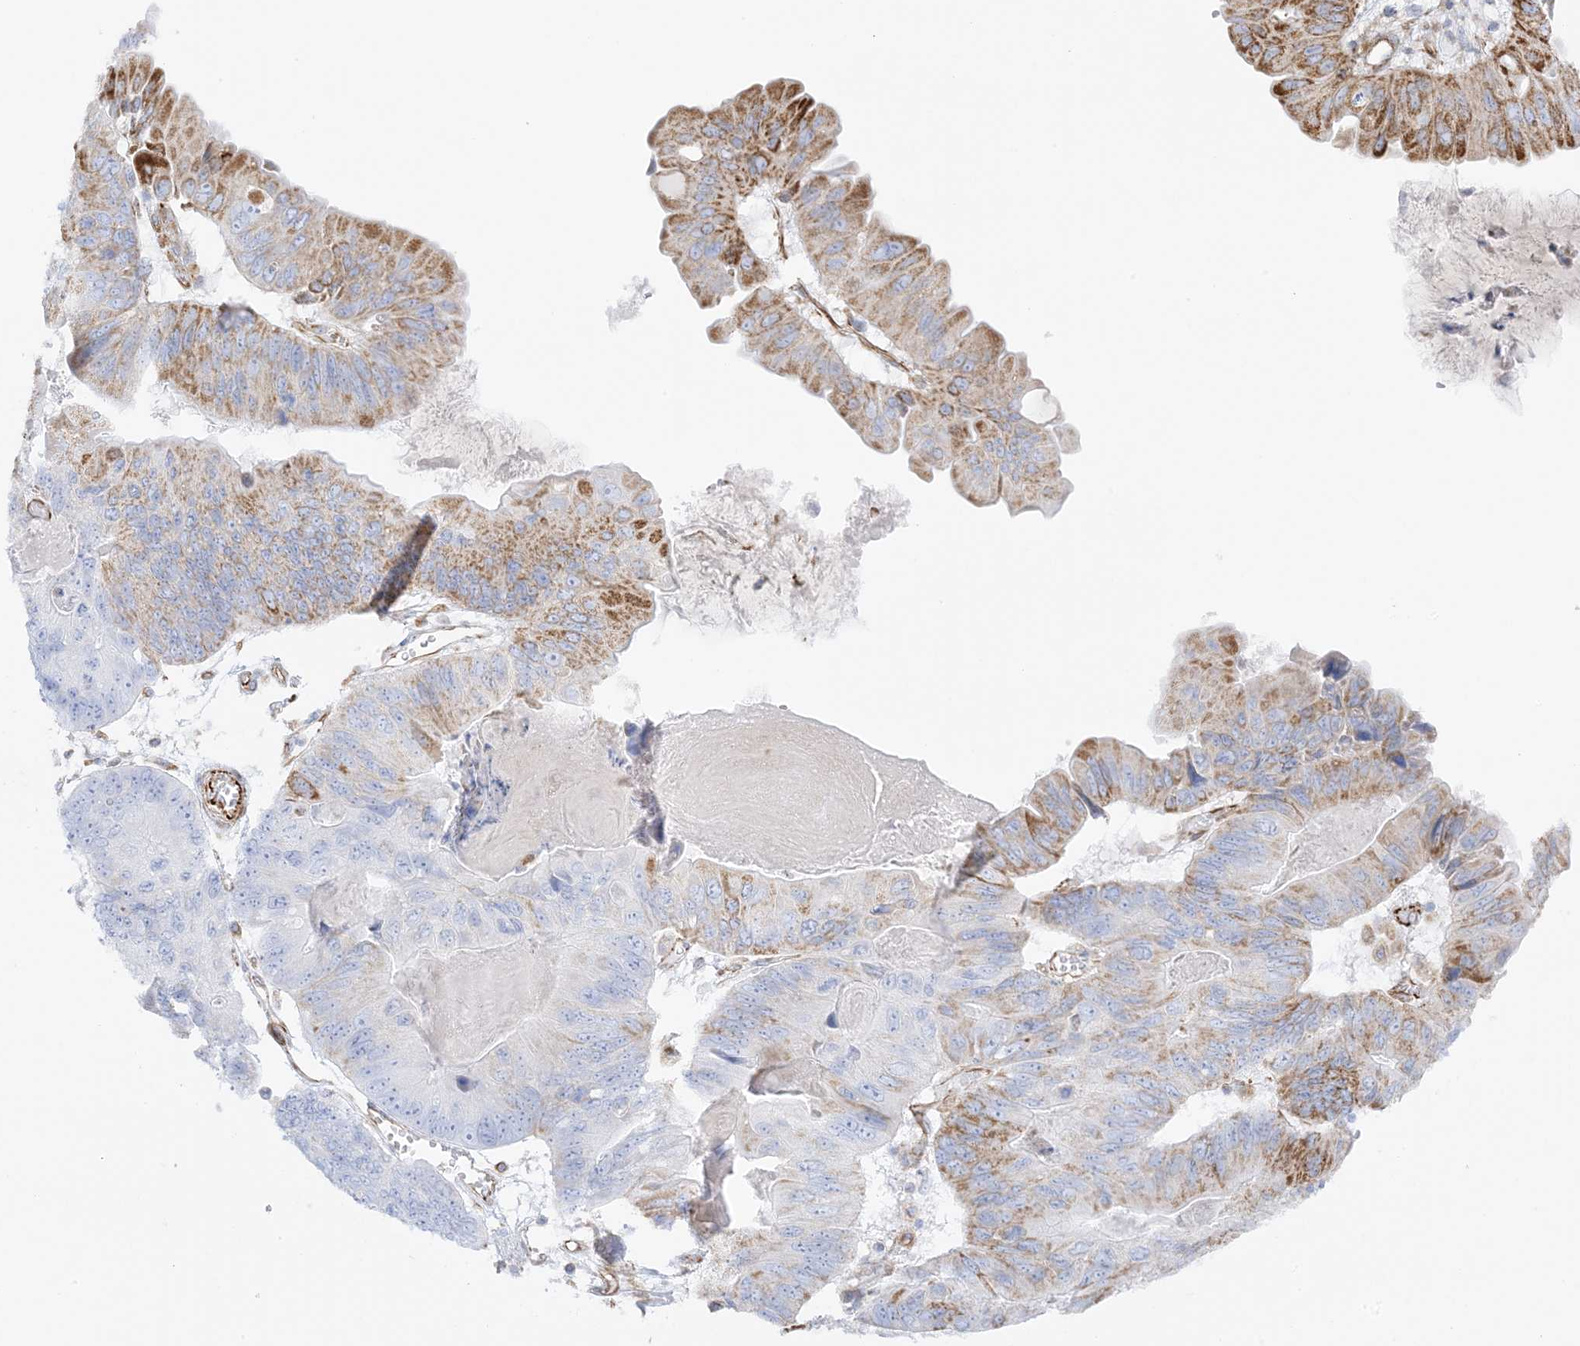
{"staining": {"intensity": "moderate", "quantity": "25%-75%", "location": "cytoplasmic/membranous"}, "tissue": "ovarian cancer", "cell_type": "Tumor cells", "image_type": "cancer", "snomed": [{"axis": "morphology", "description": "Cystadenocarcinoma, mucinous, NOS"}, {"axis": "topography", "description": "Ovary"}], "caption": "Moderate cytoplasmic/membranous staining is appreciated in approximately 25%-75% of tumor cells in ovarian cancer.", "gene": "PID1", "patient": {"sex": "female", "age": 61}}